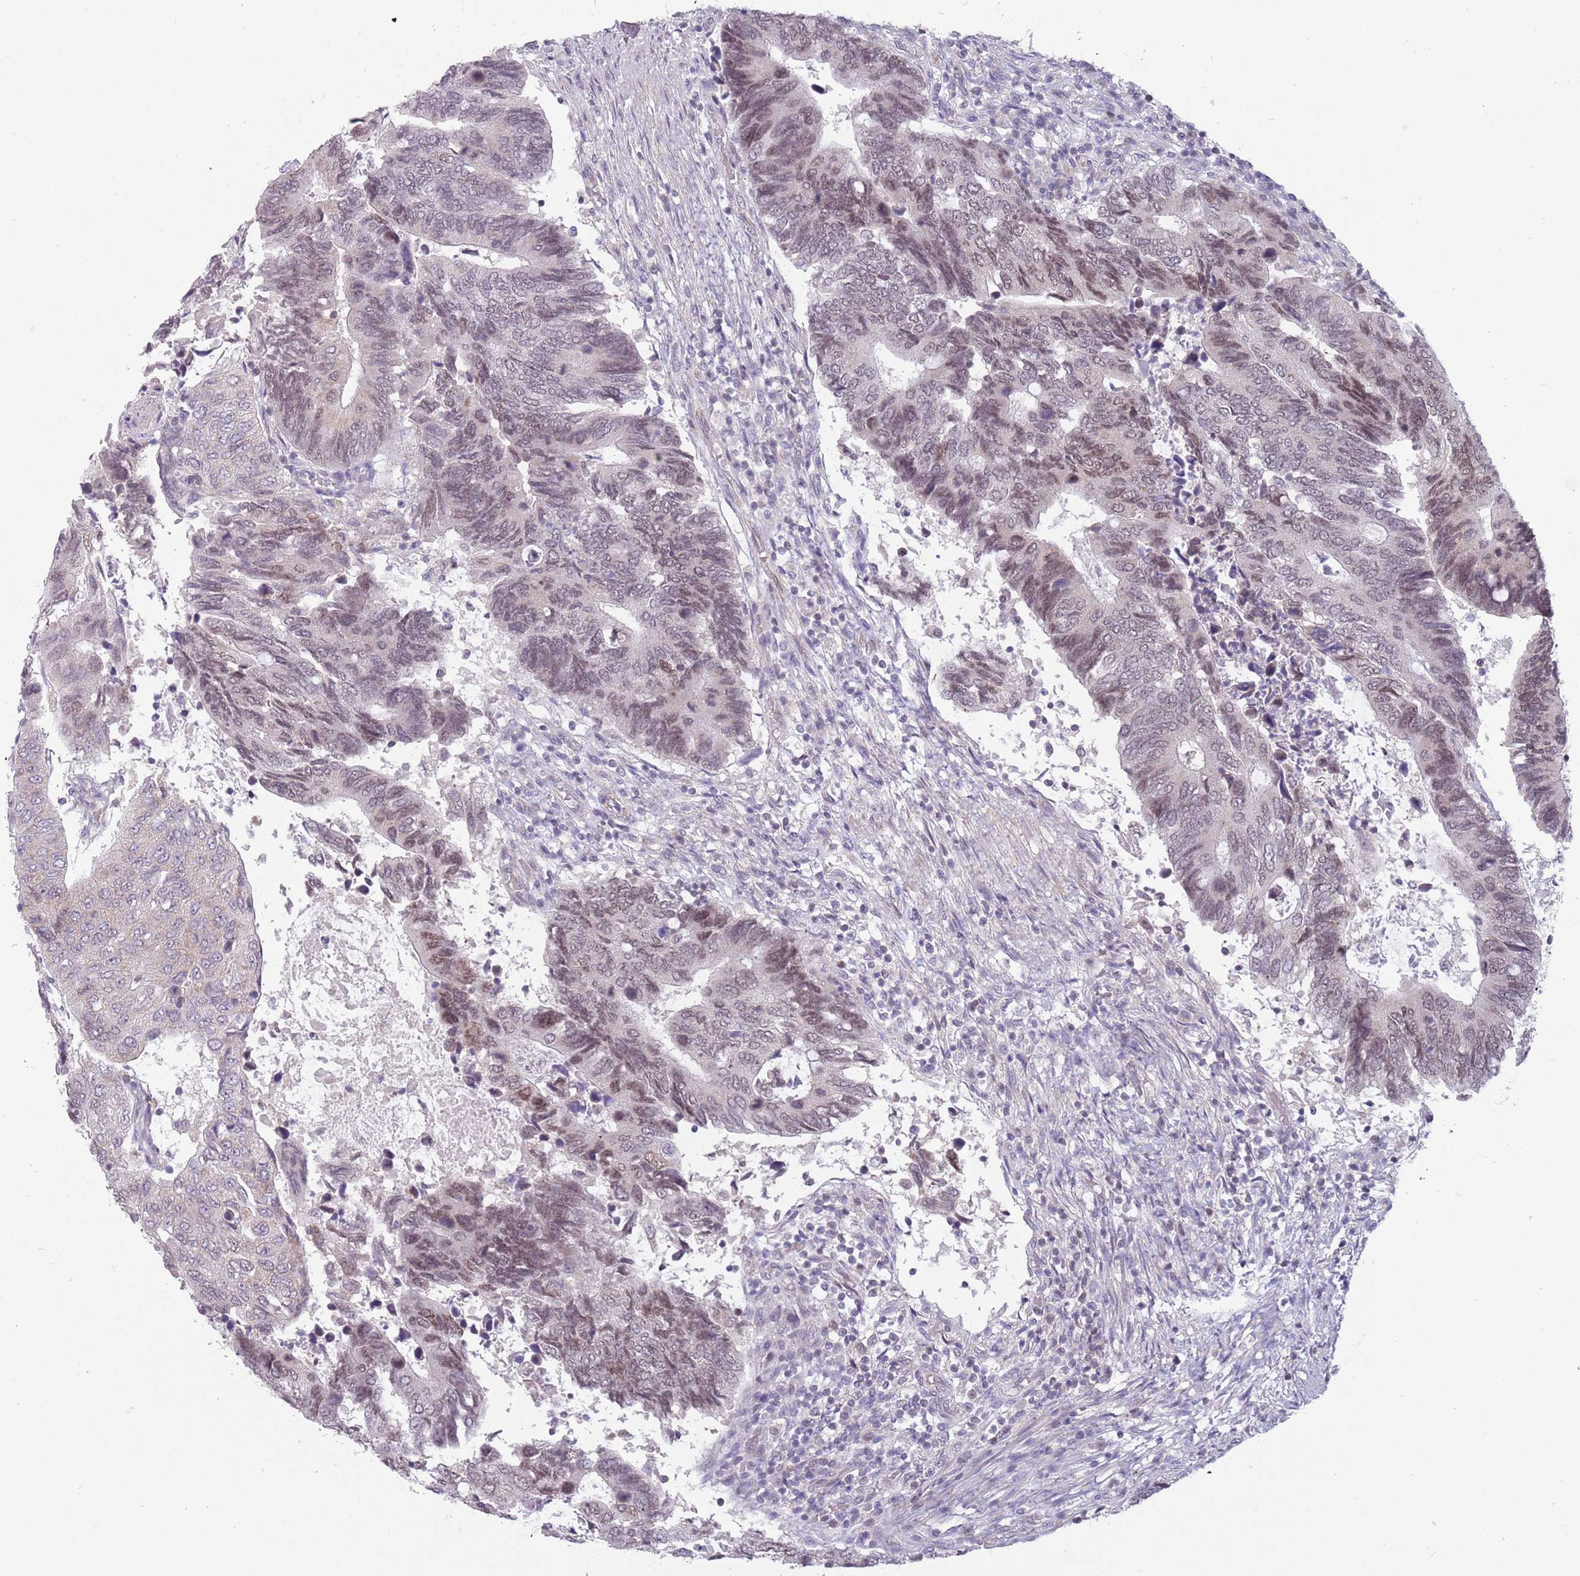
{"staining": {"intensity": "moderate", "quantity": "<25%", "location": "nuclear"}, "tissue": "colorectal cancer", "cell_type": "Tumor cells", "image_type": "cancer", "snomed": [{"axis": "morphology", "description": "Adenocarcinoma, NOS"}, {"axis": "topography", "description": "Colon"}], "caption": "Human adenocarcinoma (colorectal) stained with a protein marker shows moderate staining in tumor cells.", "gene": "ZNF574", "patient": {"sex": "male", "age": 87}}